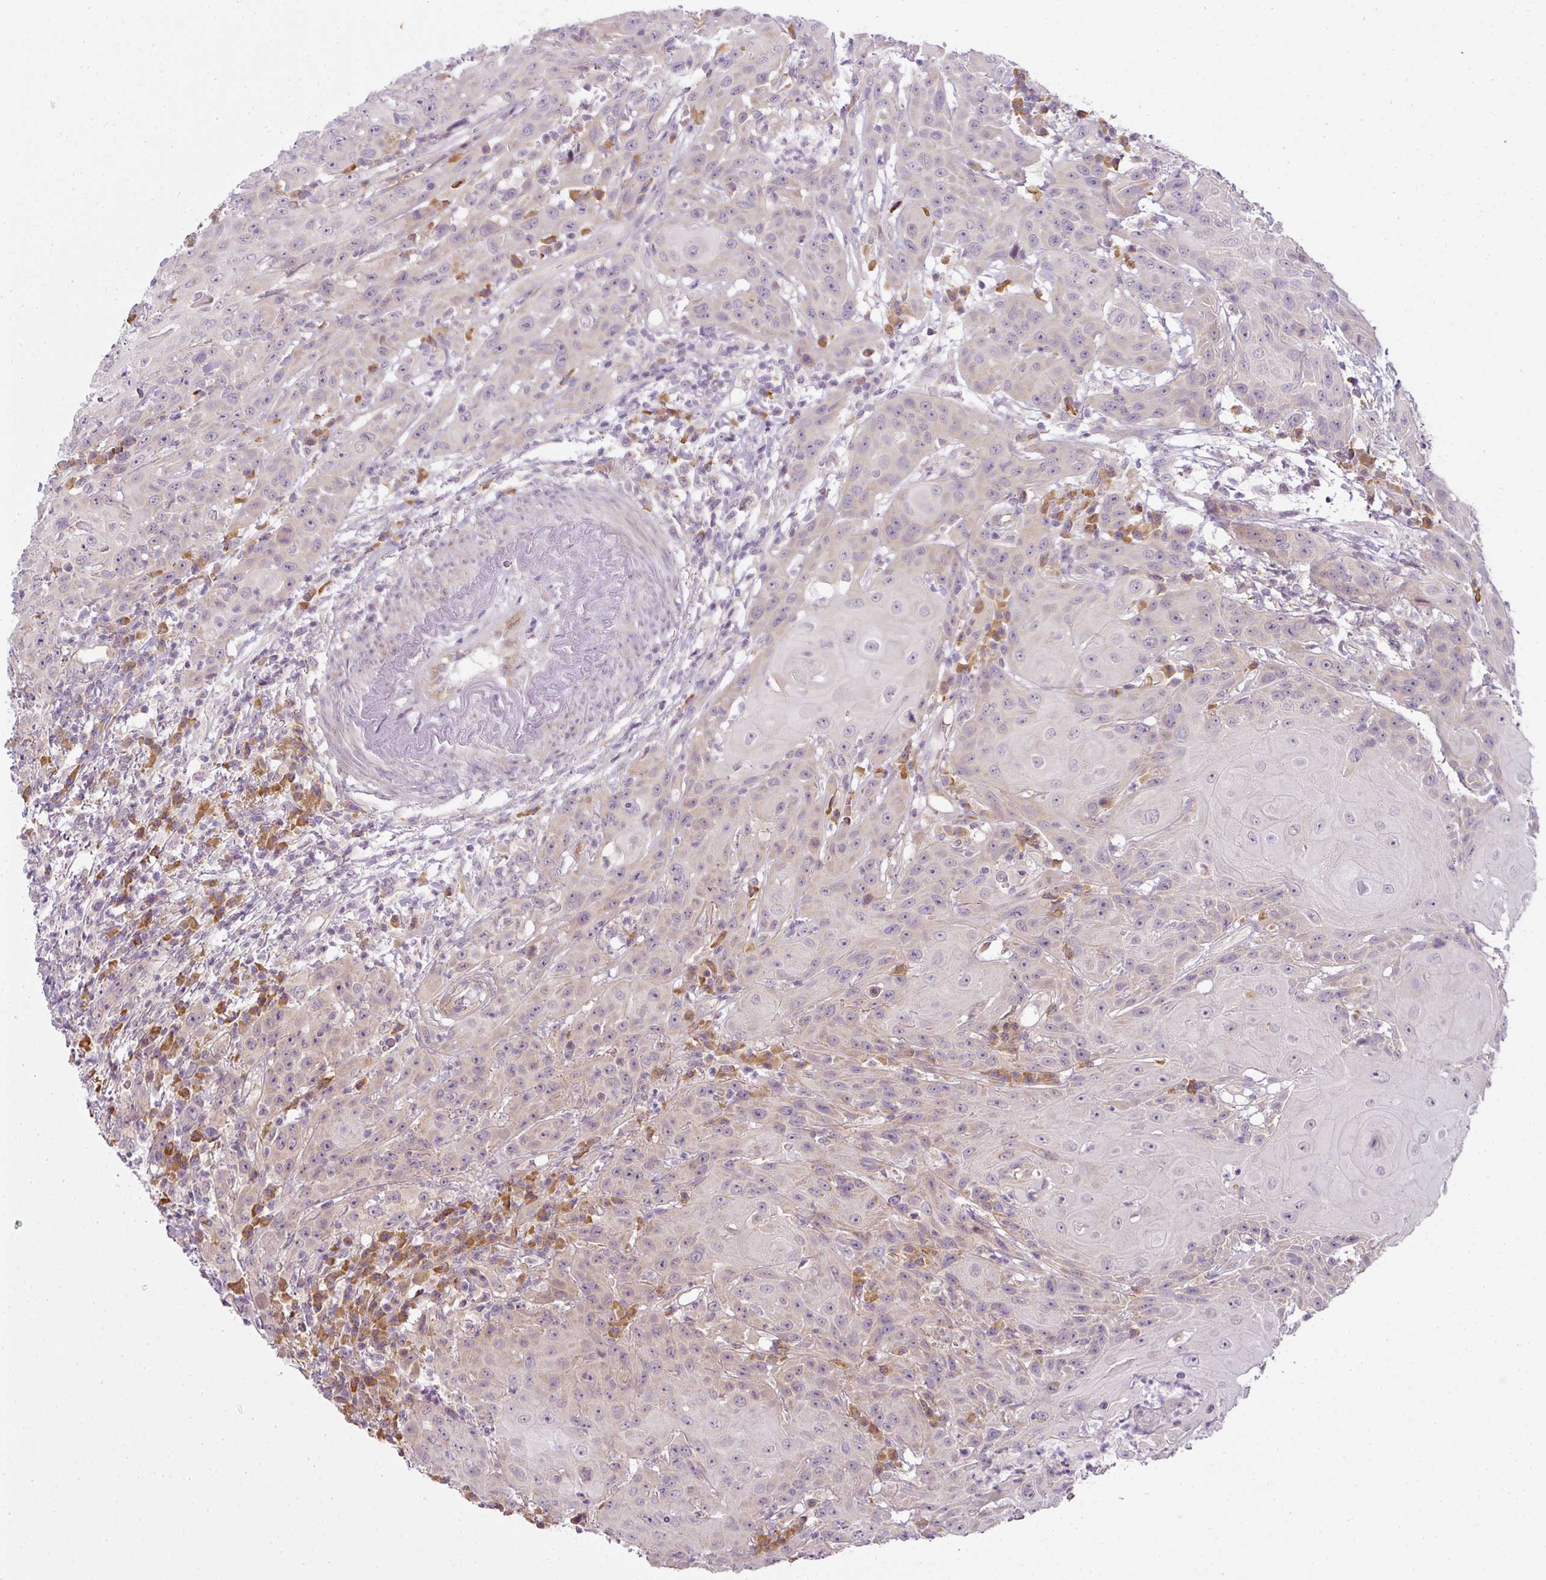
{"staining": {"intensity": "weak", "quantity": "<25%", "location": "cytoplasmic/membranous"}, "tissue": "head and neck cancer", "cell_type": "Tumor cells", "image_type": "cancer", "snomed": [{"axis": "morphology", "description": "Squamous cell carcinoma, NOS"}, {"axis": "topography", "description": "Skin"}, {"axis": "topography", "description": "Head-Neck"}], "caption": "Human head and neck cancer (squamous cell carcinoma) stained for a protein using immunohistochemistry shows no staining in tumor cells.", "gene": "LY75", "patient": {"sex": "male", "age": 80}}